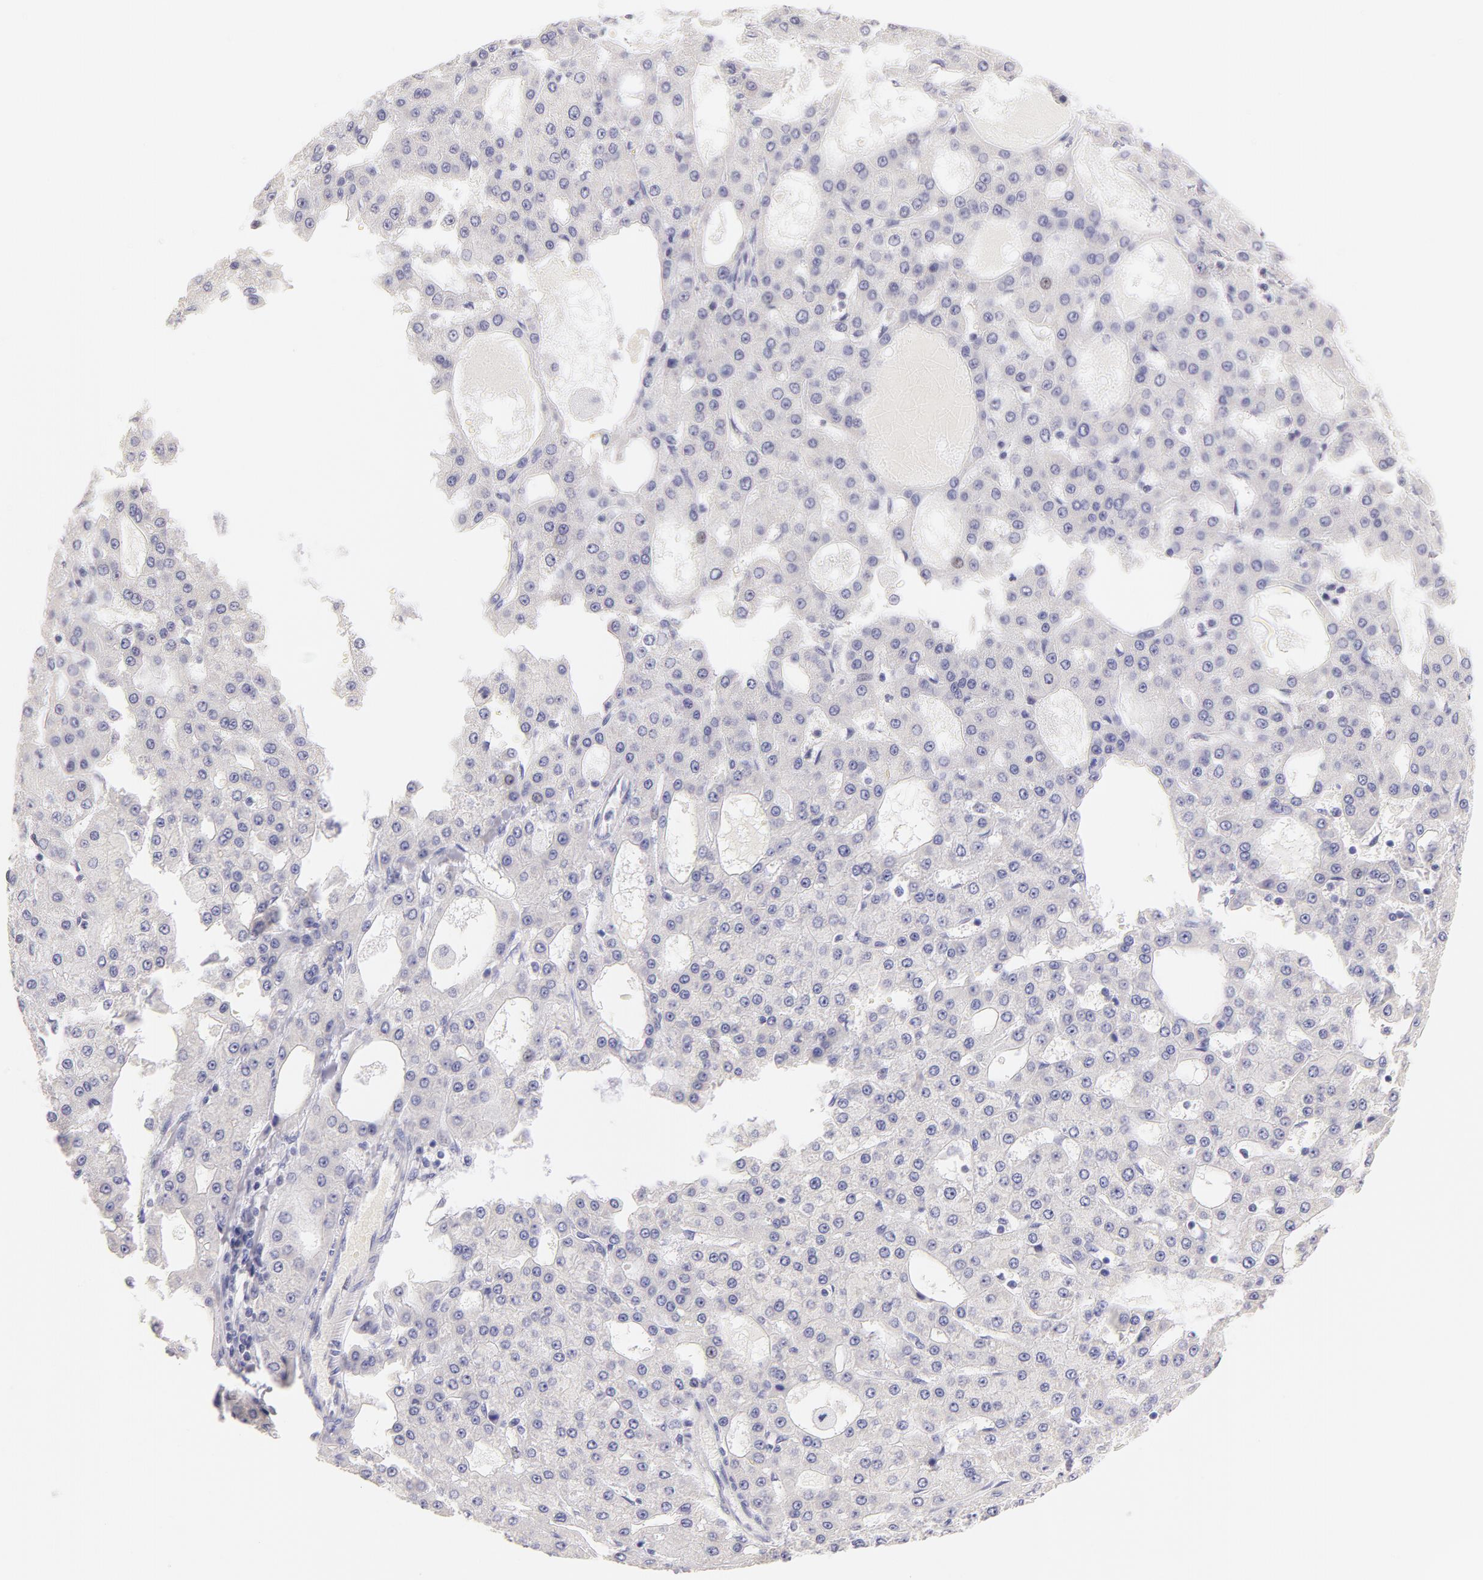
{"staining": {"intensity": "negative", "quantity": "none", "location": "none"}, "tissue": "liver cancer", "cell_type": "Tumor cells", "image_type": "cancer", "snomed": [{"axis": "morphology", "description": "Carcinoma, Hepatocellular, NOS"}, {"axis": "topography", "description": "Liver"}], "caption": "This is an IHC photomicrograph of human hepatocellular carcinoma (liver). There is no expression in tumor cells.", "gene": "CD44", "patient": {"sex": "male", "age": 47}}